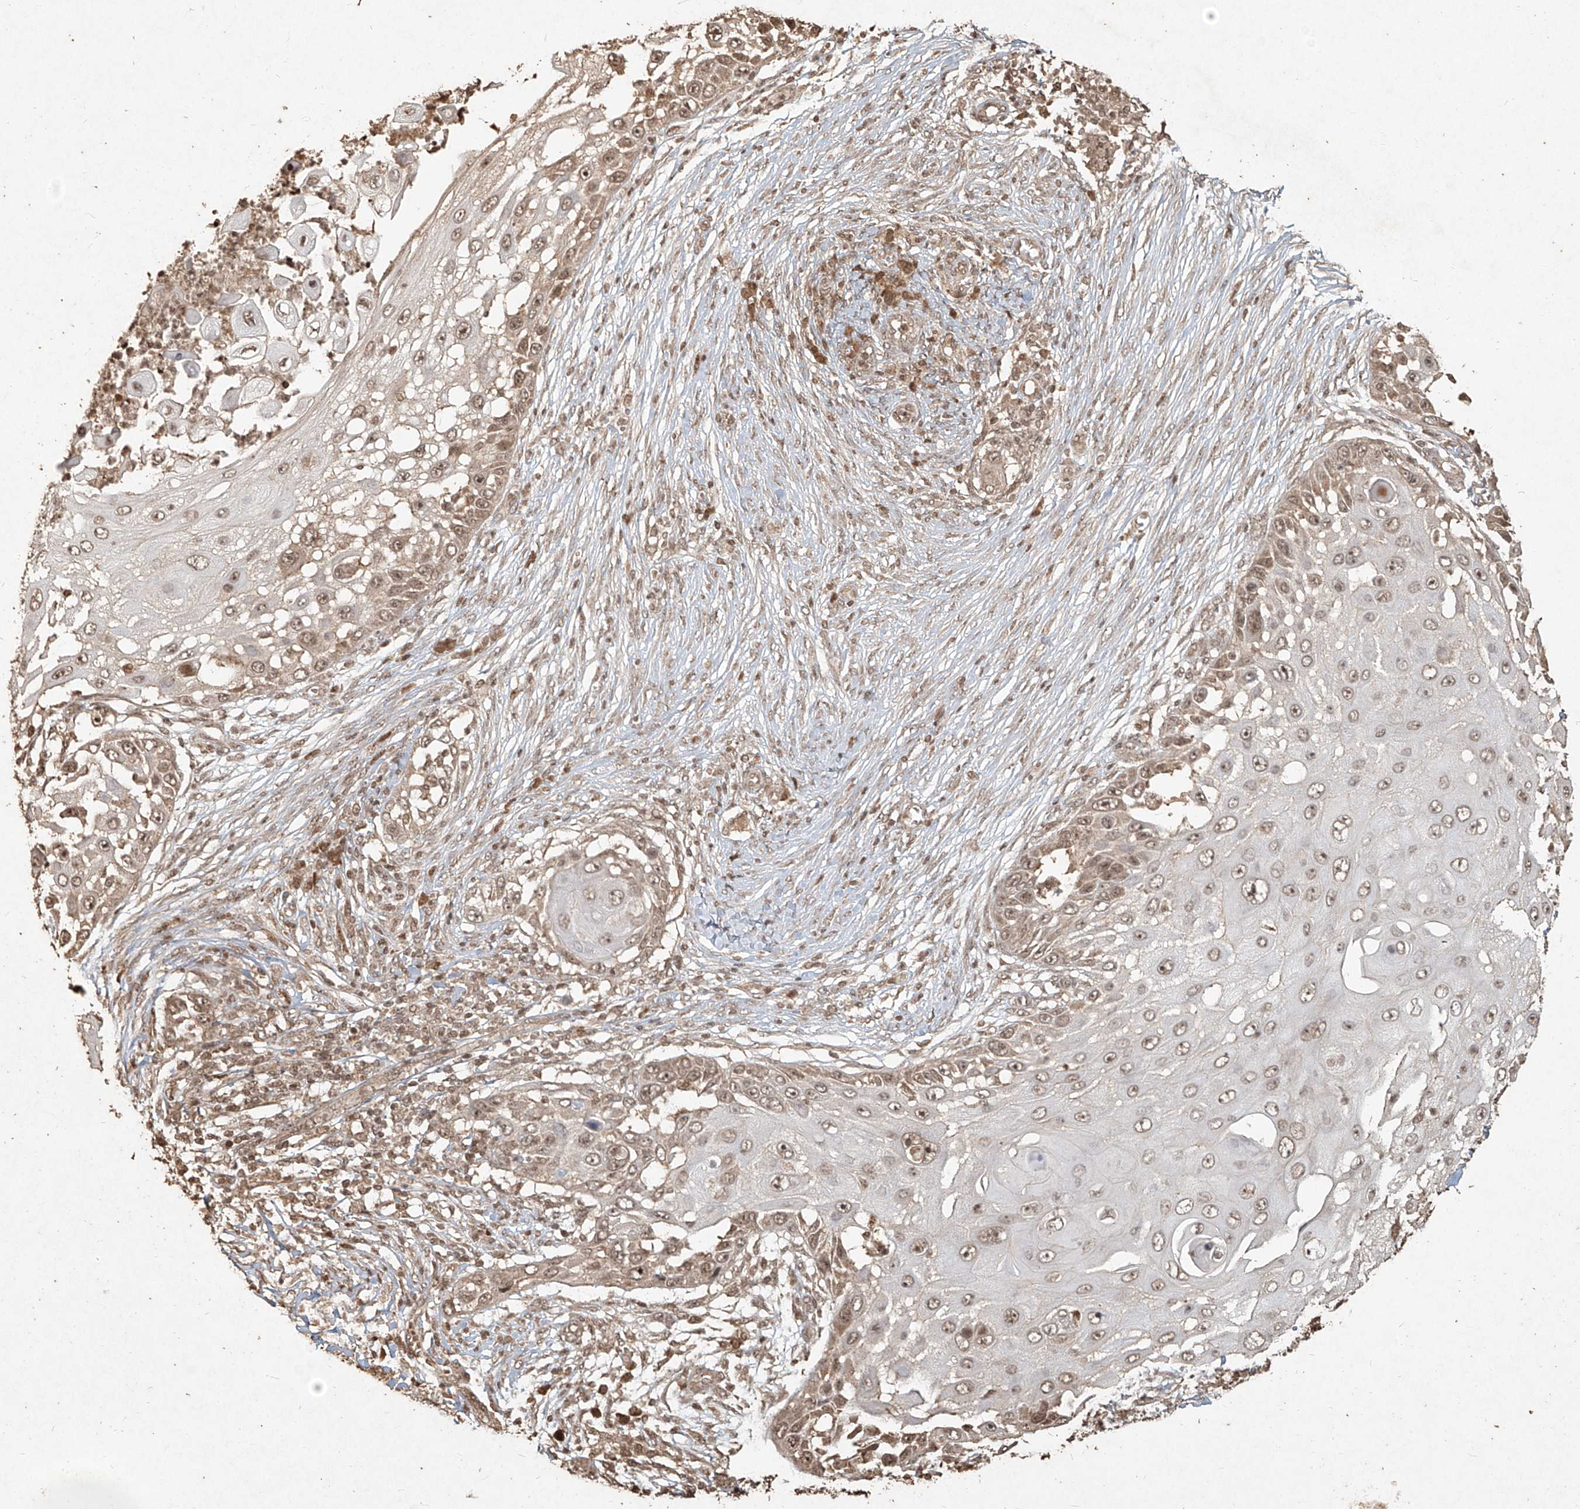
{"staining": {"intensity": "weak", "quantity": ">75%", "location": "nuclear"}, "tissue": "skin cancer", "cell_type": "Tumor cells", "image_type": "cancer", "snomed": [{"axis": "morphology", "description": "Squamous cell carcinoma, NOS"}, {"axis": "topography", "description": "Skin"}], "caption": "Squamous cell carcinoma (skin) was stained to show a protein in brown. There is low levels of weak nuclear positivity in approximately >75% of tumor cells.", "gene": "UBE2K", "patient": {"sex": "female", "age": 44}}